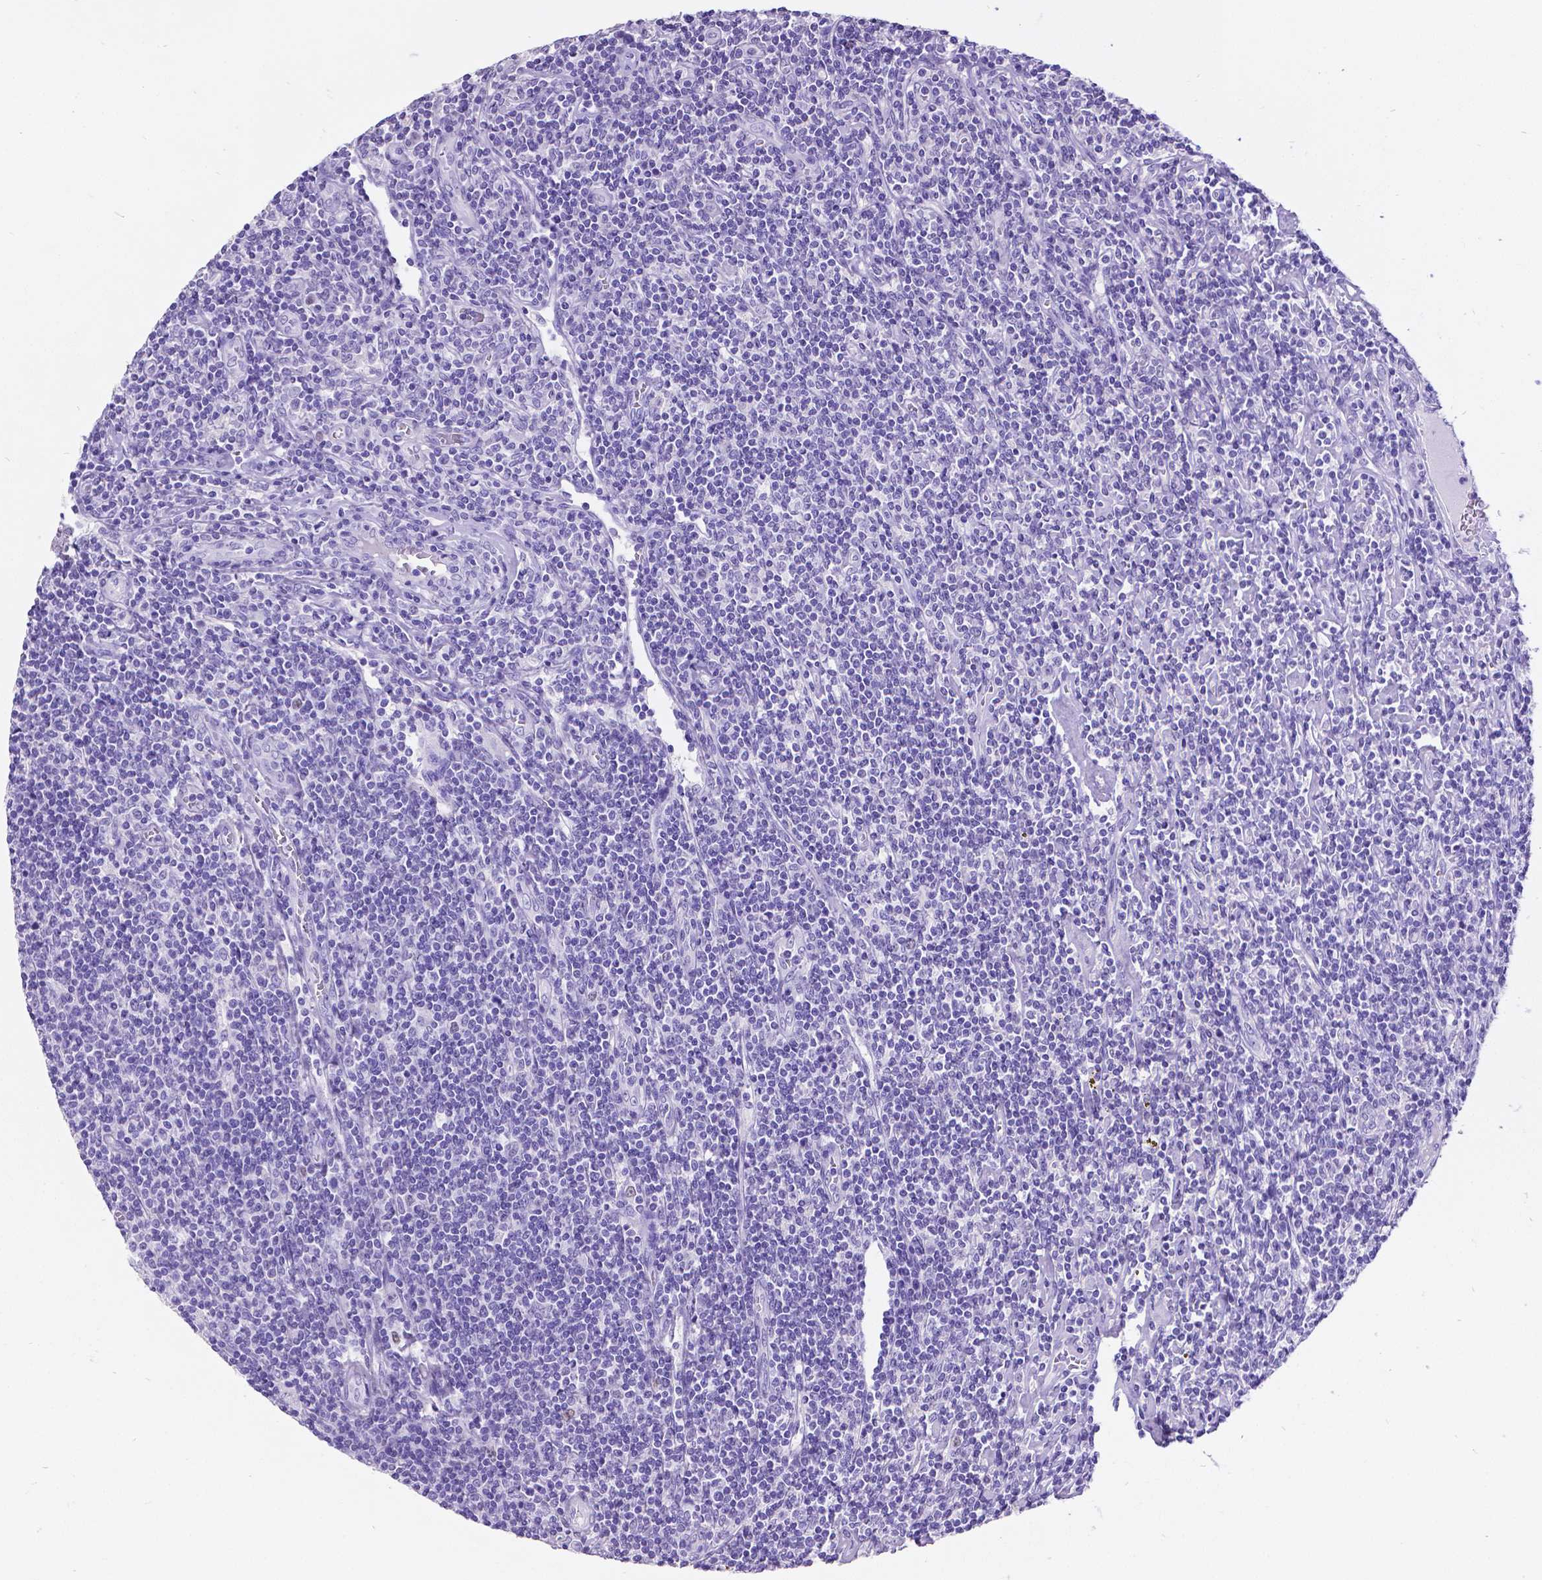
{"staining": {"intensity": "negative", "quantity": "none", "location": "none"}, "tissue": "lymphoma", "cell_type": "Tumor cells", "image_type": "cancer", "snomed": [{"axis": "morphology", "description": "Hodgkin's disease, NOS"}, {"axis": "topography", "description": "Lymph node"}], "caption": "The photomicrograph demonstrates no staining of tumor cells in lymphoma.", "gene": "SATB2", "patient": {"sex": "male", "age": 40}}